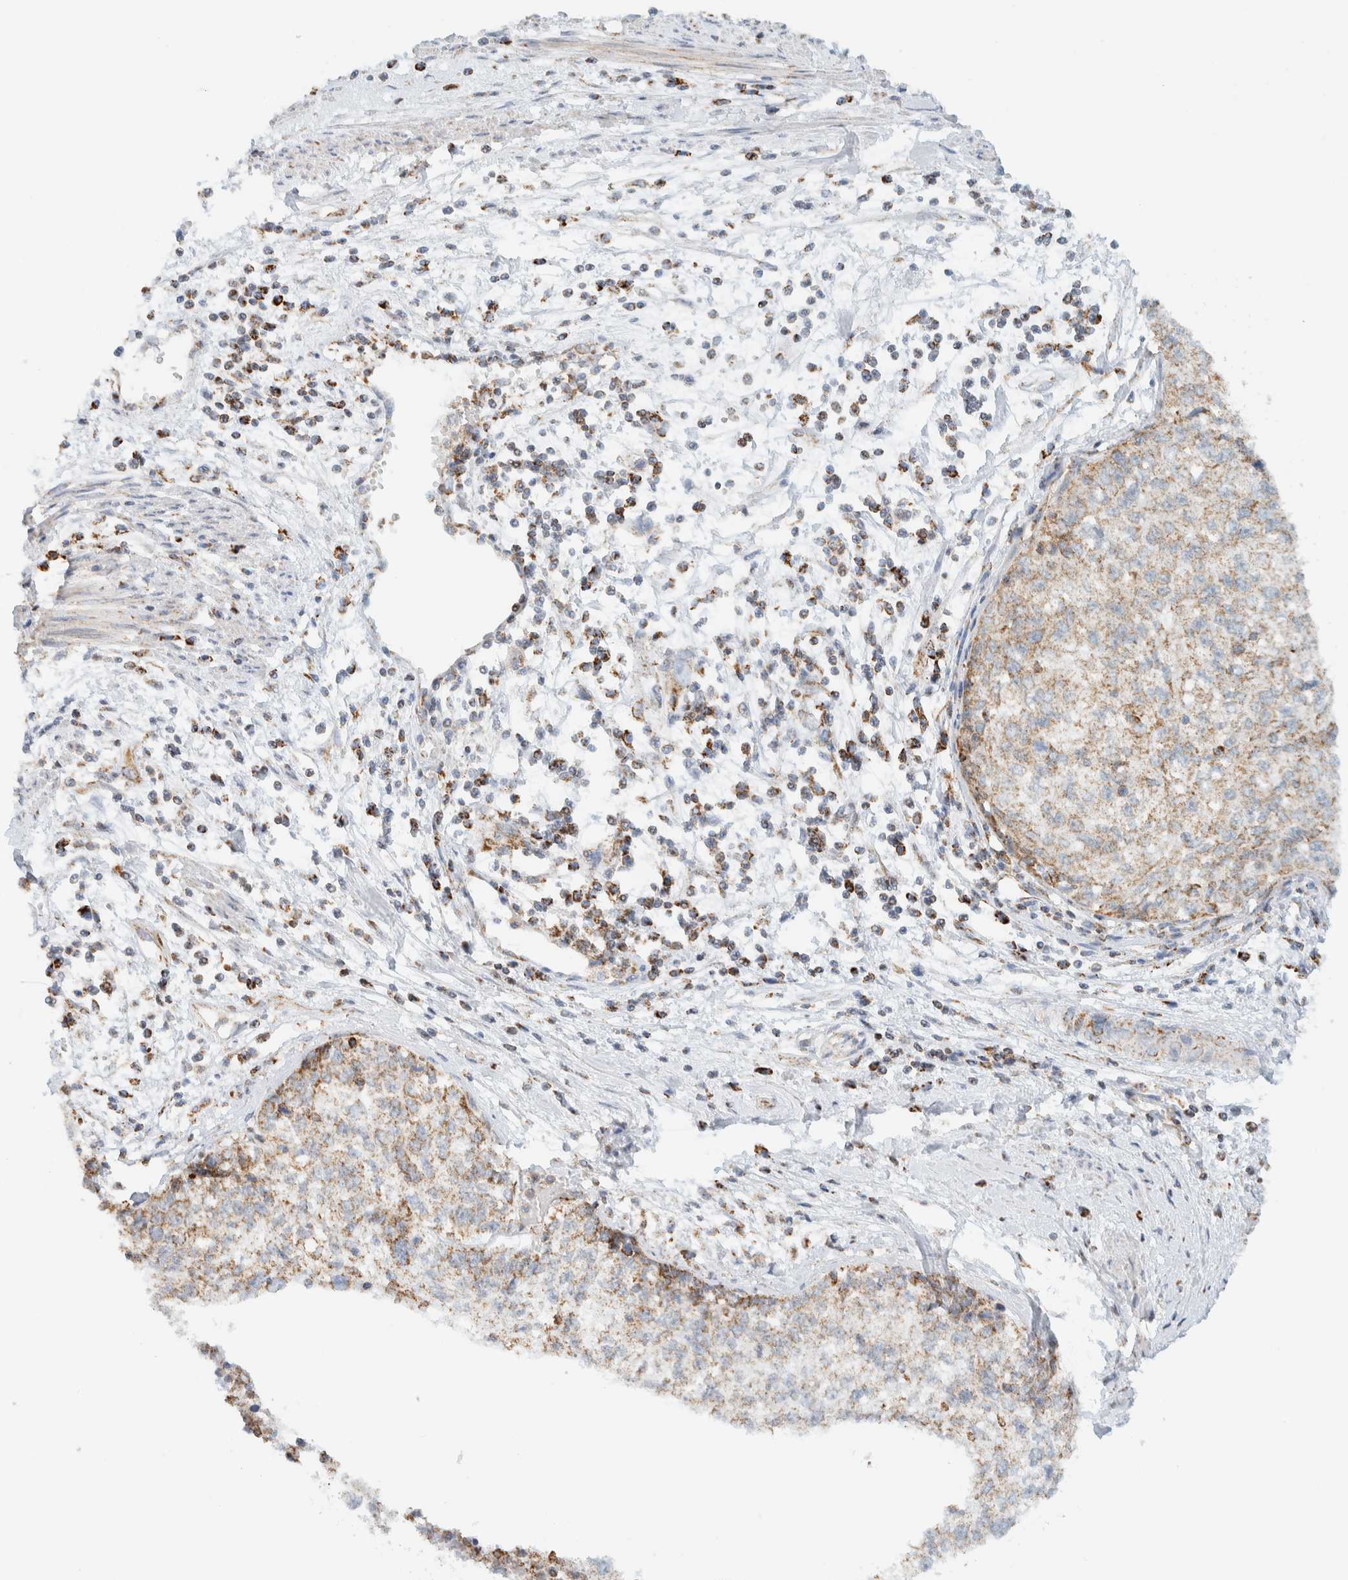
{"staining": {"intensity": "moderate", "quantity": "25%-75%", "location": "cytoplasmic/membranous"}, "tissue": "cervical cancer", "cell_type": "Tumor cells", "image_type": "cancer", "snomed": [{"axis": "morphology", "description": "Squamous cell carcinoma, NOS"}, {"axis": "topography", "description": "Cervix"}], "caption": "Immunohistochemical staining of squamous cell carcinoma (cervical) shows medium levels of moderate cytoplasmic/membranous expression in about 25%-75% of tumor cells. The protein of interest is stained brown, and the nuclei are stained in blue (DAB (3,3'-diaminobenzidine) IHC with brightfield microscopy, high magnification).", "gene": "KIFAP3", "patient": {"sex": "female", "age": 57}}